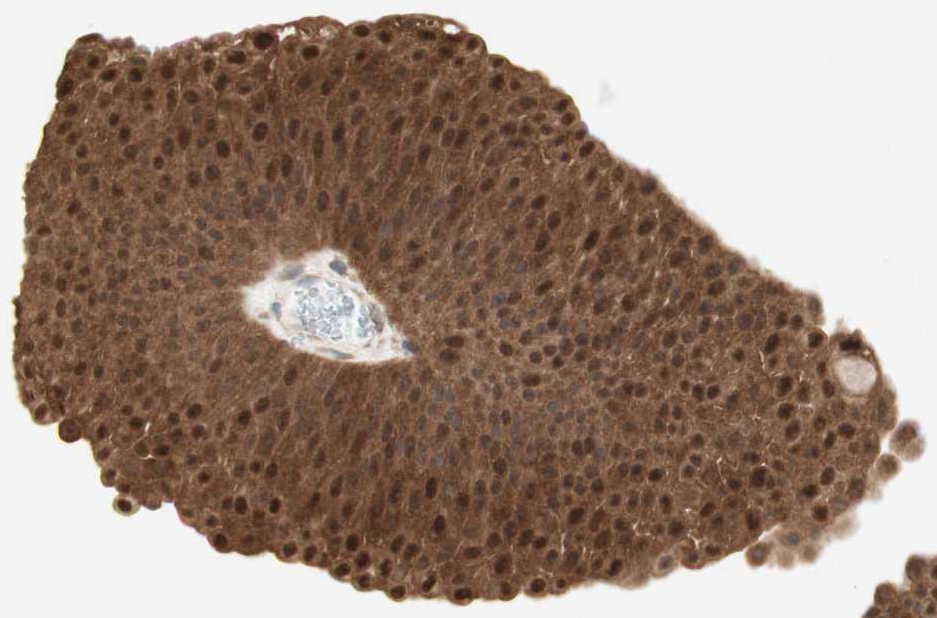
{"staining": {"intensity": "moderate", "quantity": ">75%", "location": "cytoplasmic/membranous,nuclear"}, "tissue": "urothelial cancer", "cell_type": "Tumor cells", "image_type": "cancer", "snomed": [{"axis": "morphology", "description": "Urothelial carcinoma, Low grade"}, {"axis": "topography", "description": "Urinary bladder"}], "caption": "The micrograph demonstrates a brown stain indicating the presence of a protein in the cytoplasmic/membranous and nuclear of tumor cells in urothelial cancer.", "gene": "COMT", "patient": {"sex": "female", "age": 60}}